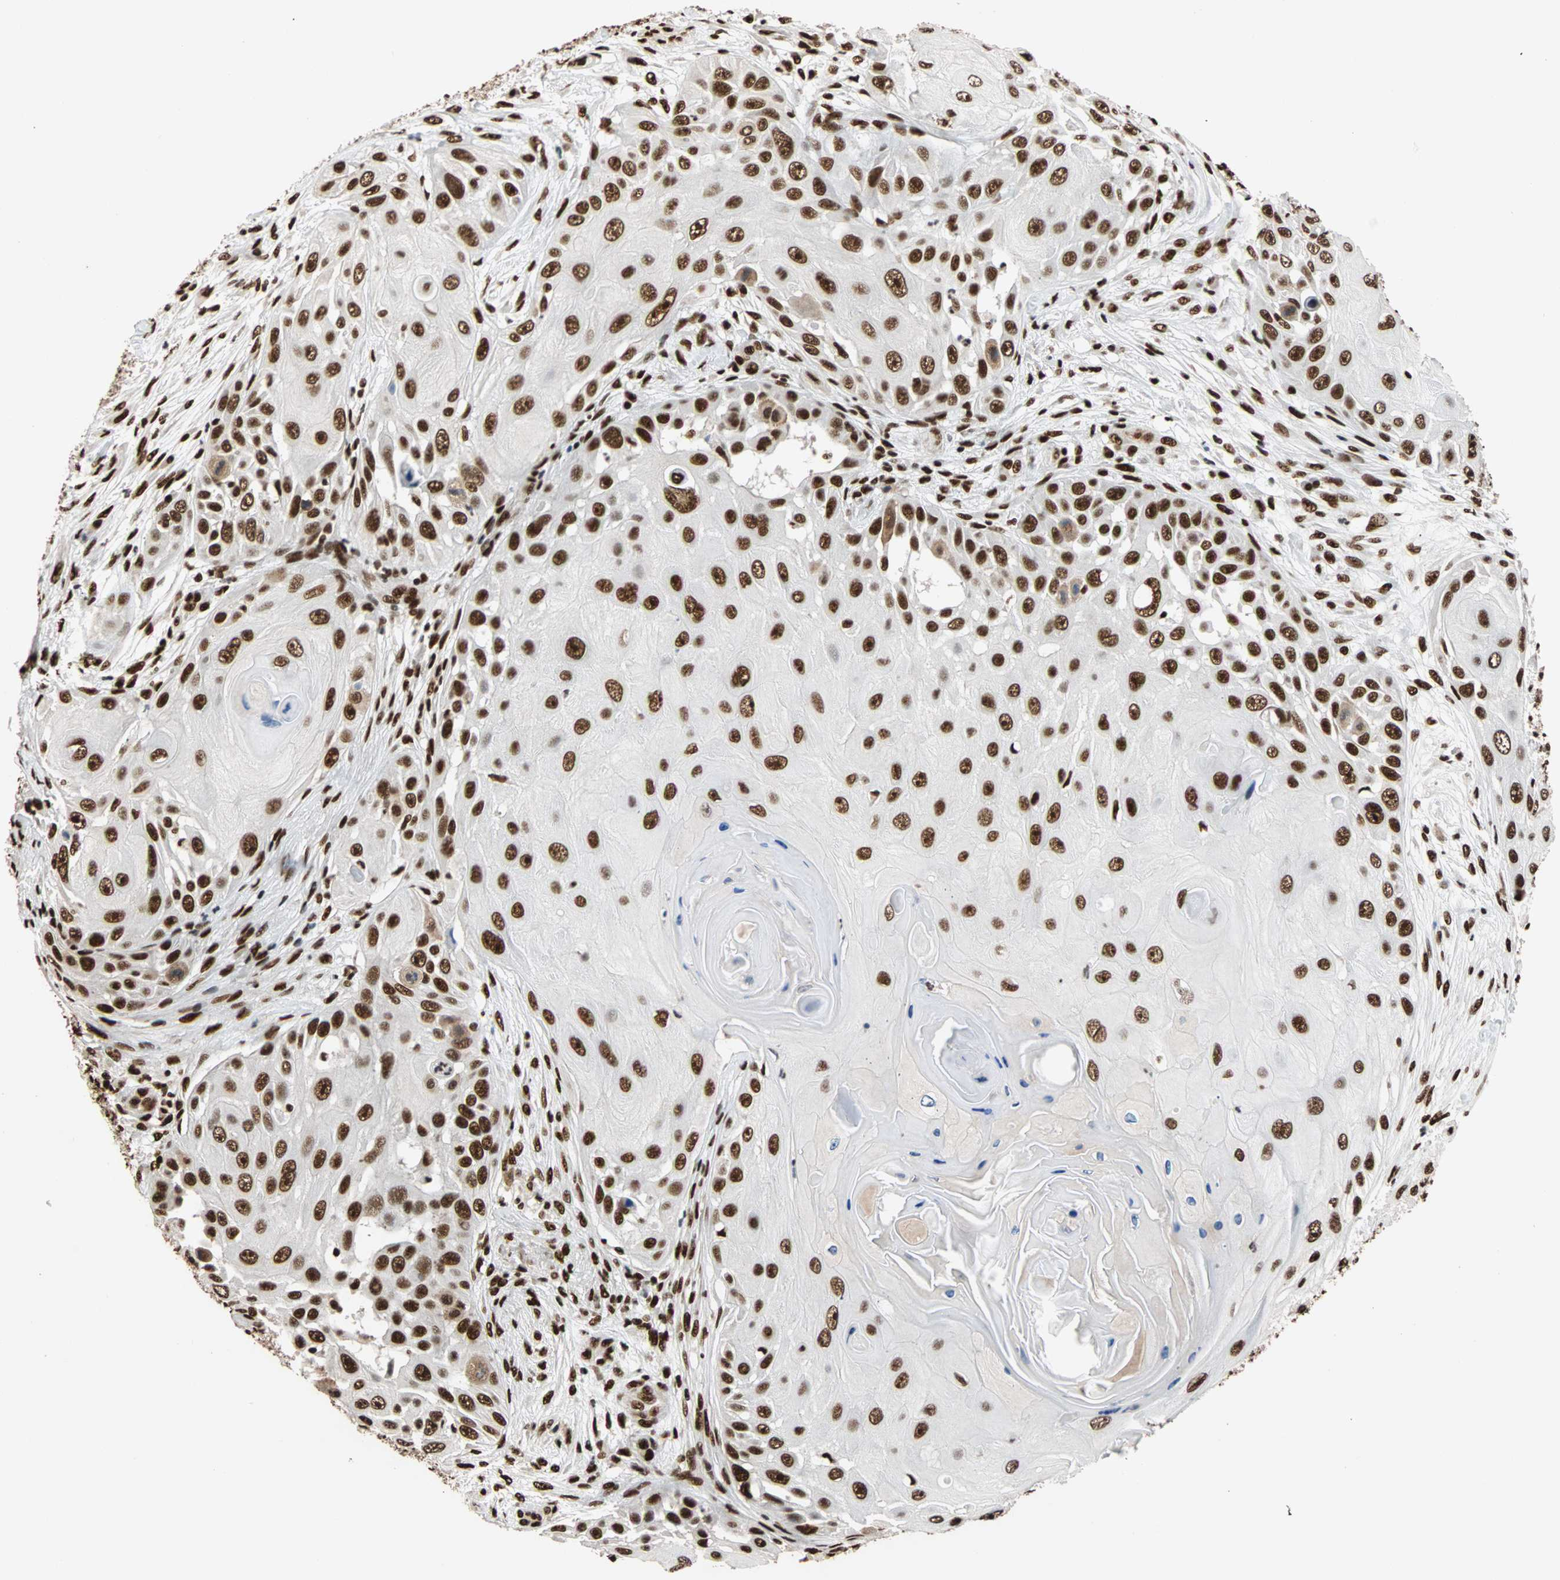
{"staining": {"intensity": "strong", "quantity": ">75%", "location": "nuclear"}, "tissue": "skin cancer", "cell_type": "Tumor cells", "image_type": "cancer", "snomed": [{"axis": "morphology", "description": "Squamous cell carcinoma, NOS"}, {"axis": "topography", "description": "Skin"}], "caption": "Immunohistochemistry (IHC) image of human squamous cell carcinoma (skin) stained for a protein (brown), which demonstrates high levels of strong nuclear staining in about >75% of tumor cells.", "gene": "ILF2", "patient": {"sex": "female", "age": 44}}